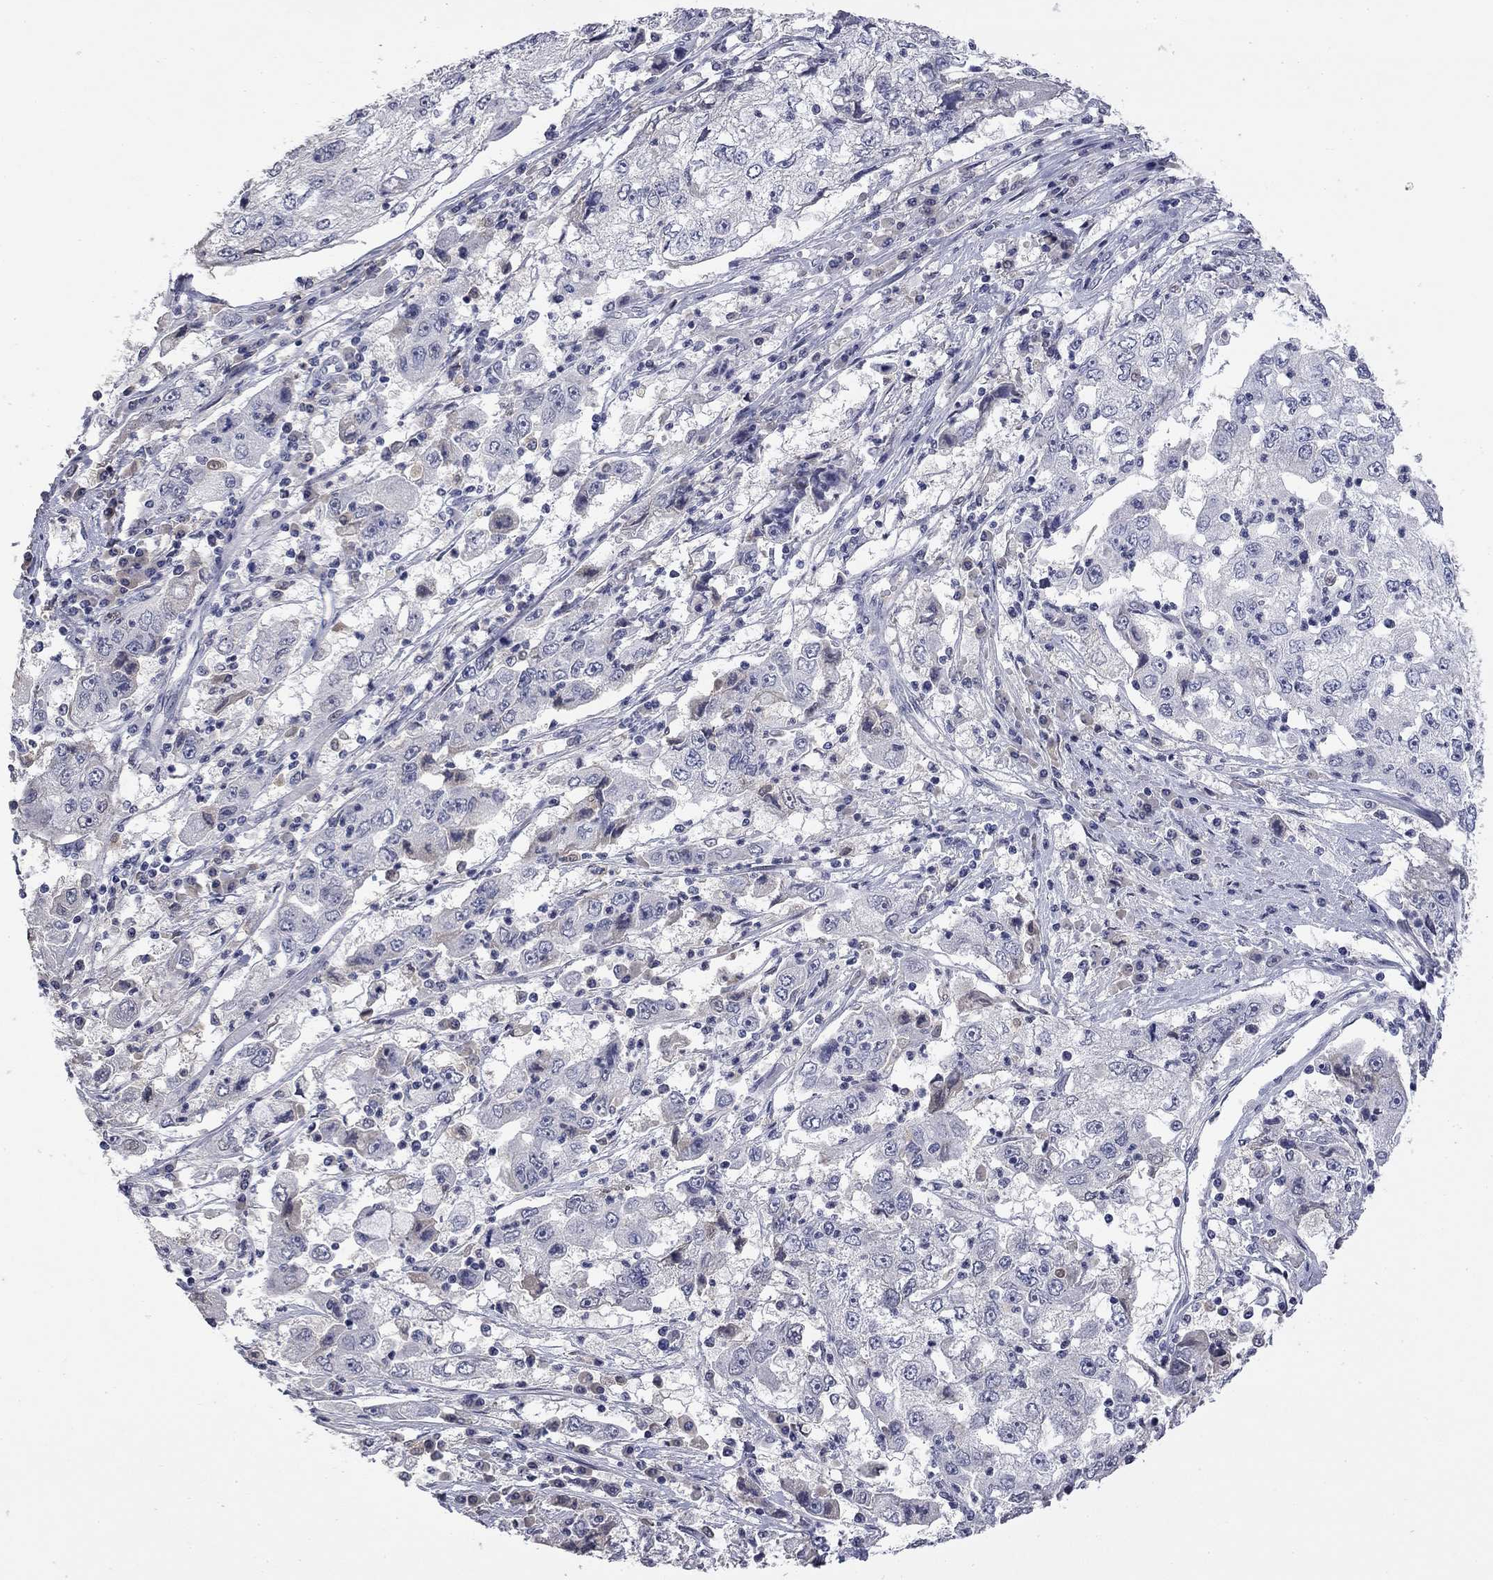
{"staining": {"intensity": "negative", "quantity": "none", "location": "none"}, "tissue": "cervical cancer", "cell_type": "Tumor cells", "image_type": "cancer", "snomed": [{"axis": "morphology", "description": "Squamous cell carcinoma, NOS"}, {"axis": "topography", "description": "Cervix"}], "caption": "An immunohistochemistry photomicrograph of cervical squamous cell carcinoma is shown. There is no staining in tumor cells of cervical squamous cell carcinoma. (Stains: DAB (3,3'-diaminobenzidine) immunohistochemistry with hematoxylin counter stain, Microscopy: brightfield microscopy at high magnification).", "gene": "SLC51A", "patient": {"sex": "female", "age": 36}}